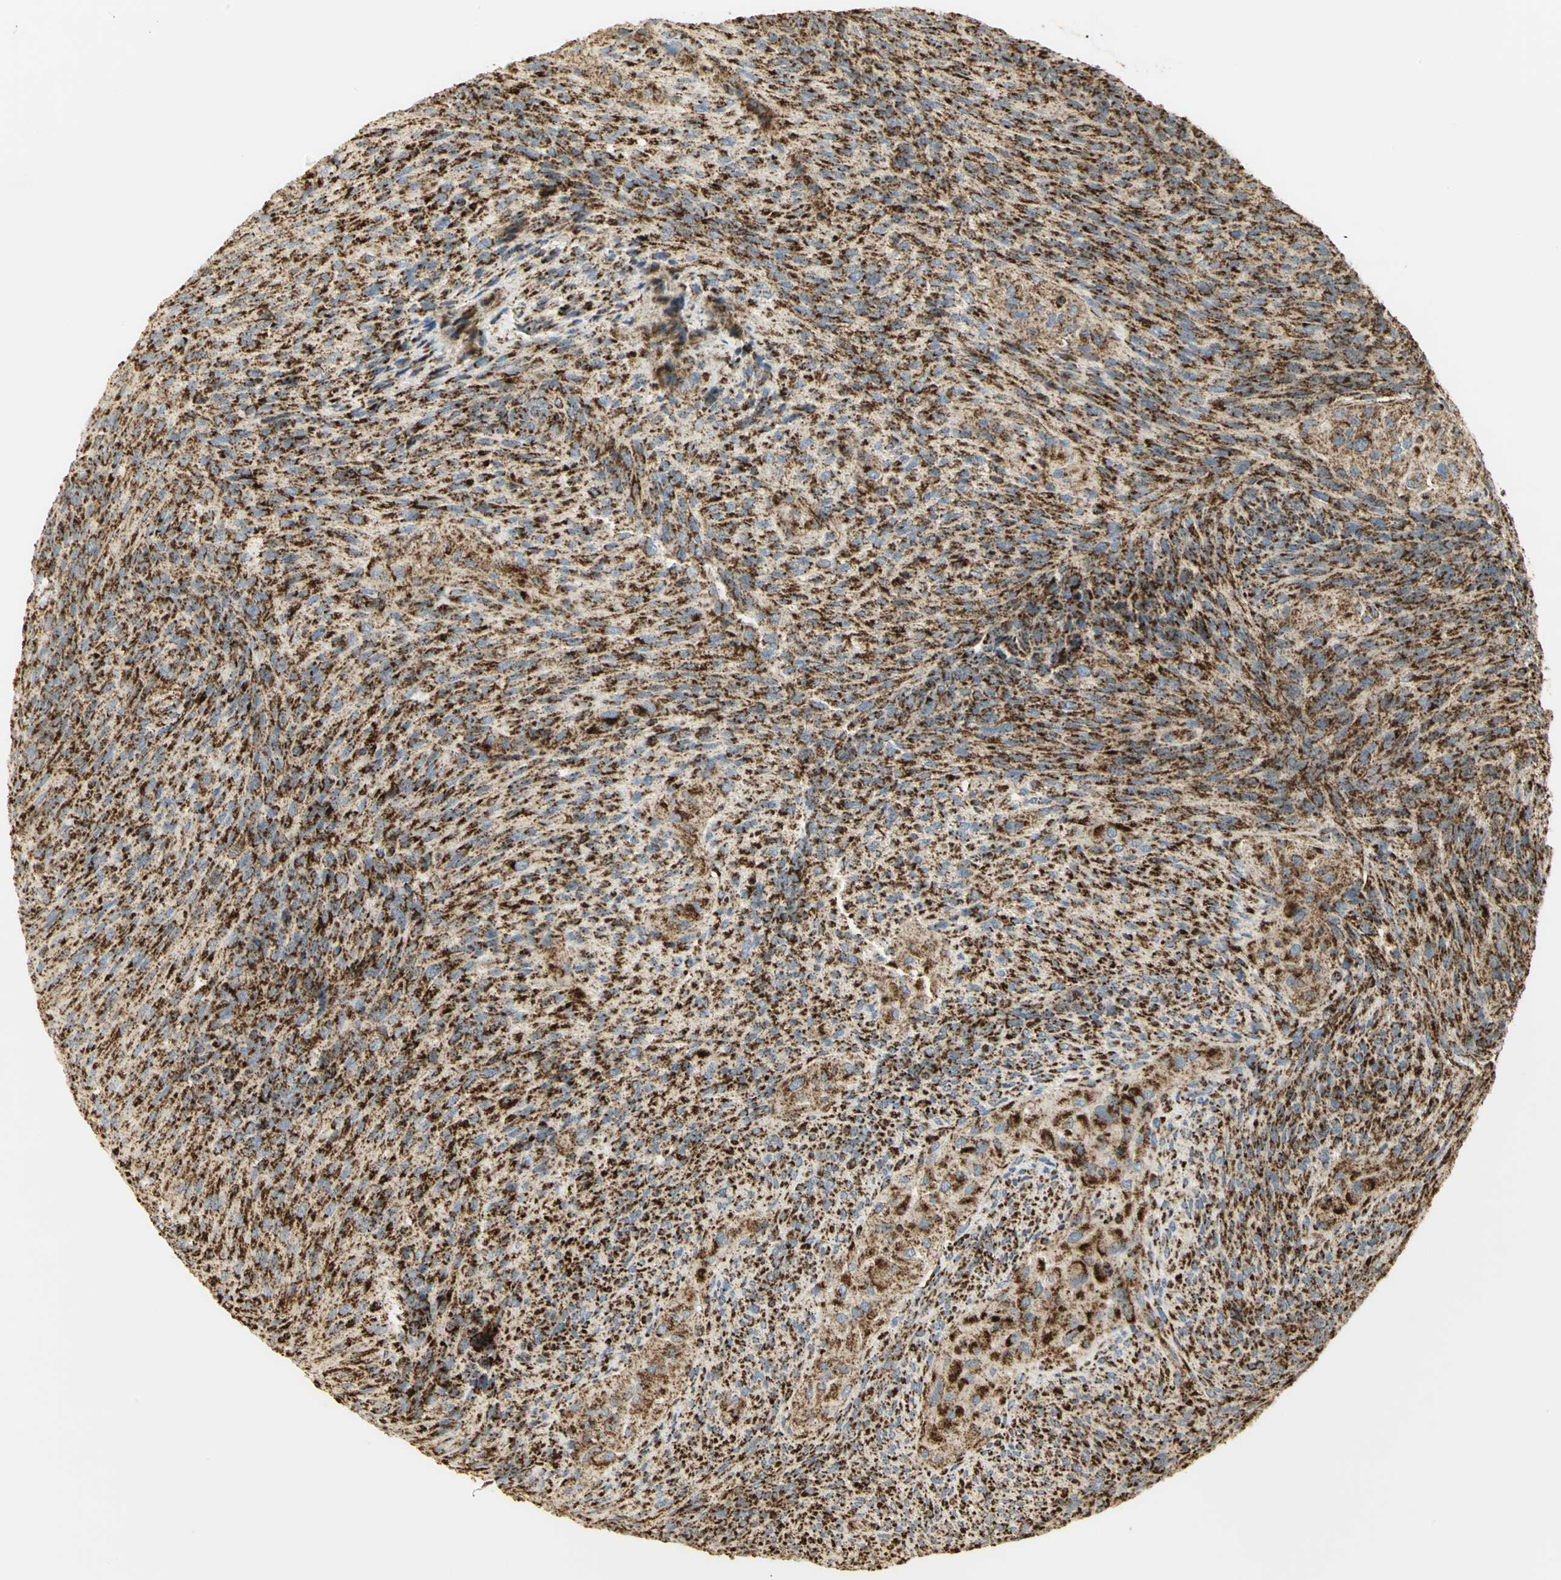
{"staining": {"intensity": "strong", "quantity": ">75%", "location": "cytoplasmic/membranous"}, "tissue": "glioma", "cell_type": "Tumor cells", "image_type": "cancer", "snomed": [{"axis": "morphology", "description": "Glioma, malignant, High grade"}, {"axis": "topography", "description": "Cerebral cortex"}], "caption": "About >75% of tumor cells in human malignant glioma (high-grade) display strong cytoplasmic/membranous protein staining as visualized by brown immunohistochemical staining.", "gene": "VDAC1", "patient": {"sex": "female", "age": 55}}